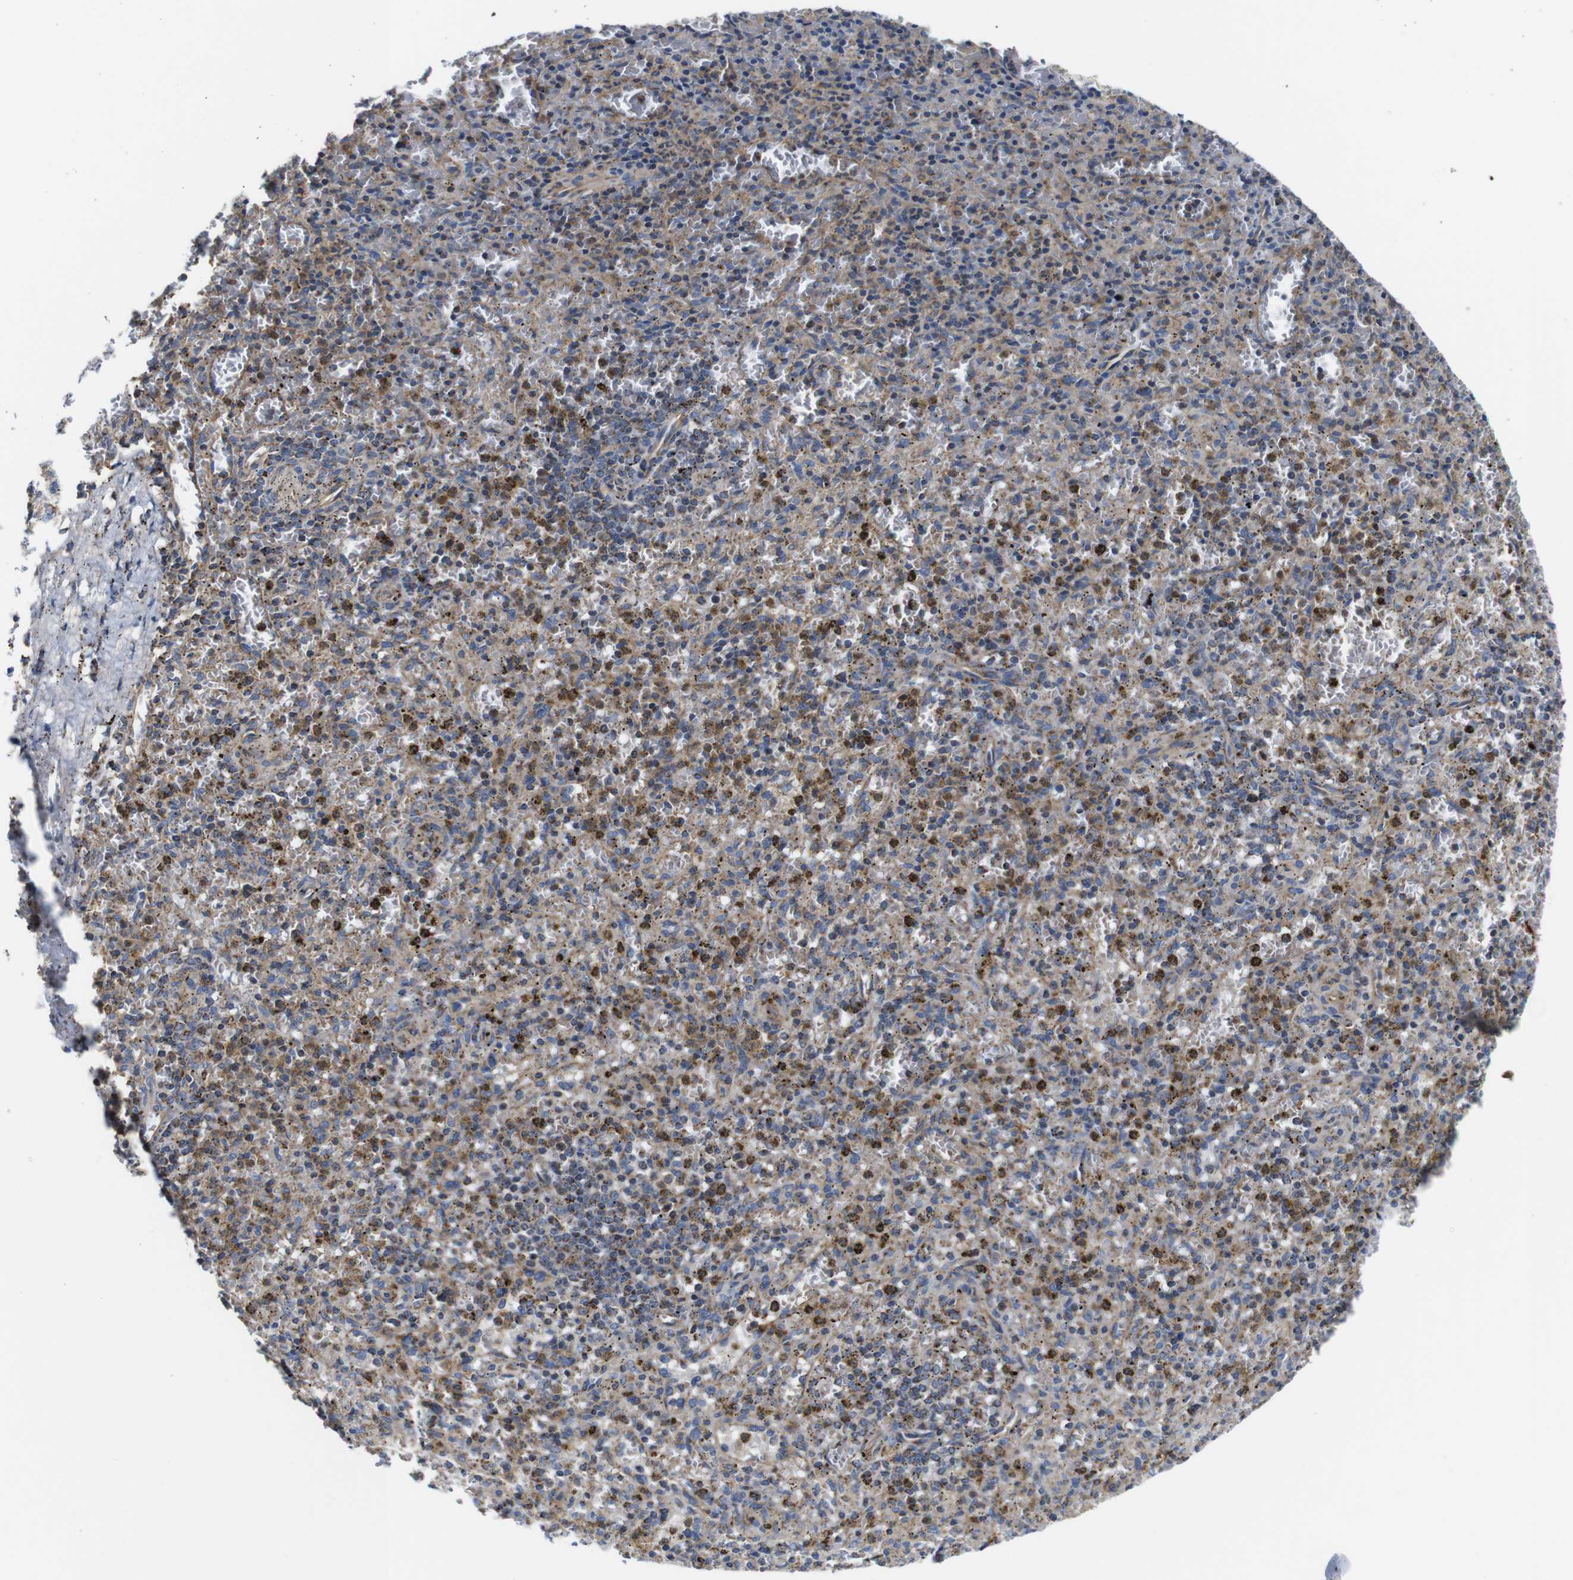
{"staining": {"intensity": "moderate", "quantity": ">75%", "location": "cytoplasmic/membranous"}, "tissue": "spleen", "cell_type": "Cells in red pulp", "image_type": "normal", "snomed": [{"axis": "morphology", "description": "Normal tissue, NOS"}, {"axis": "topography", "description": "Spleen"}], "caption": "Immunohistochemistry (DAB (3,3'-diaminobenzidine)) staining of benign human spleen shows moderate cytoplasmic/membranous protein staining in approximately >75% of cells in red pulp.", "gene": "PDCD1LG2", "patient": {"sex": "male", "age": 72}}